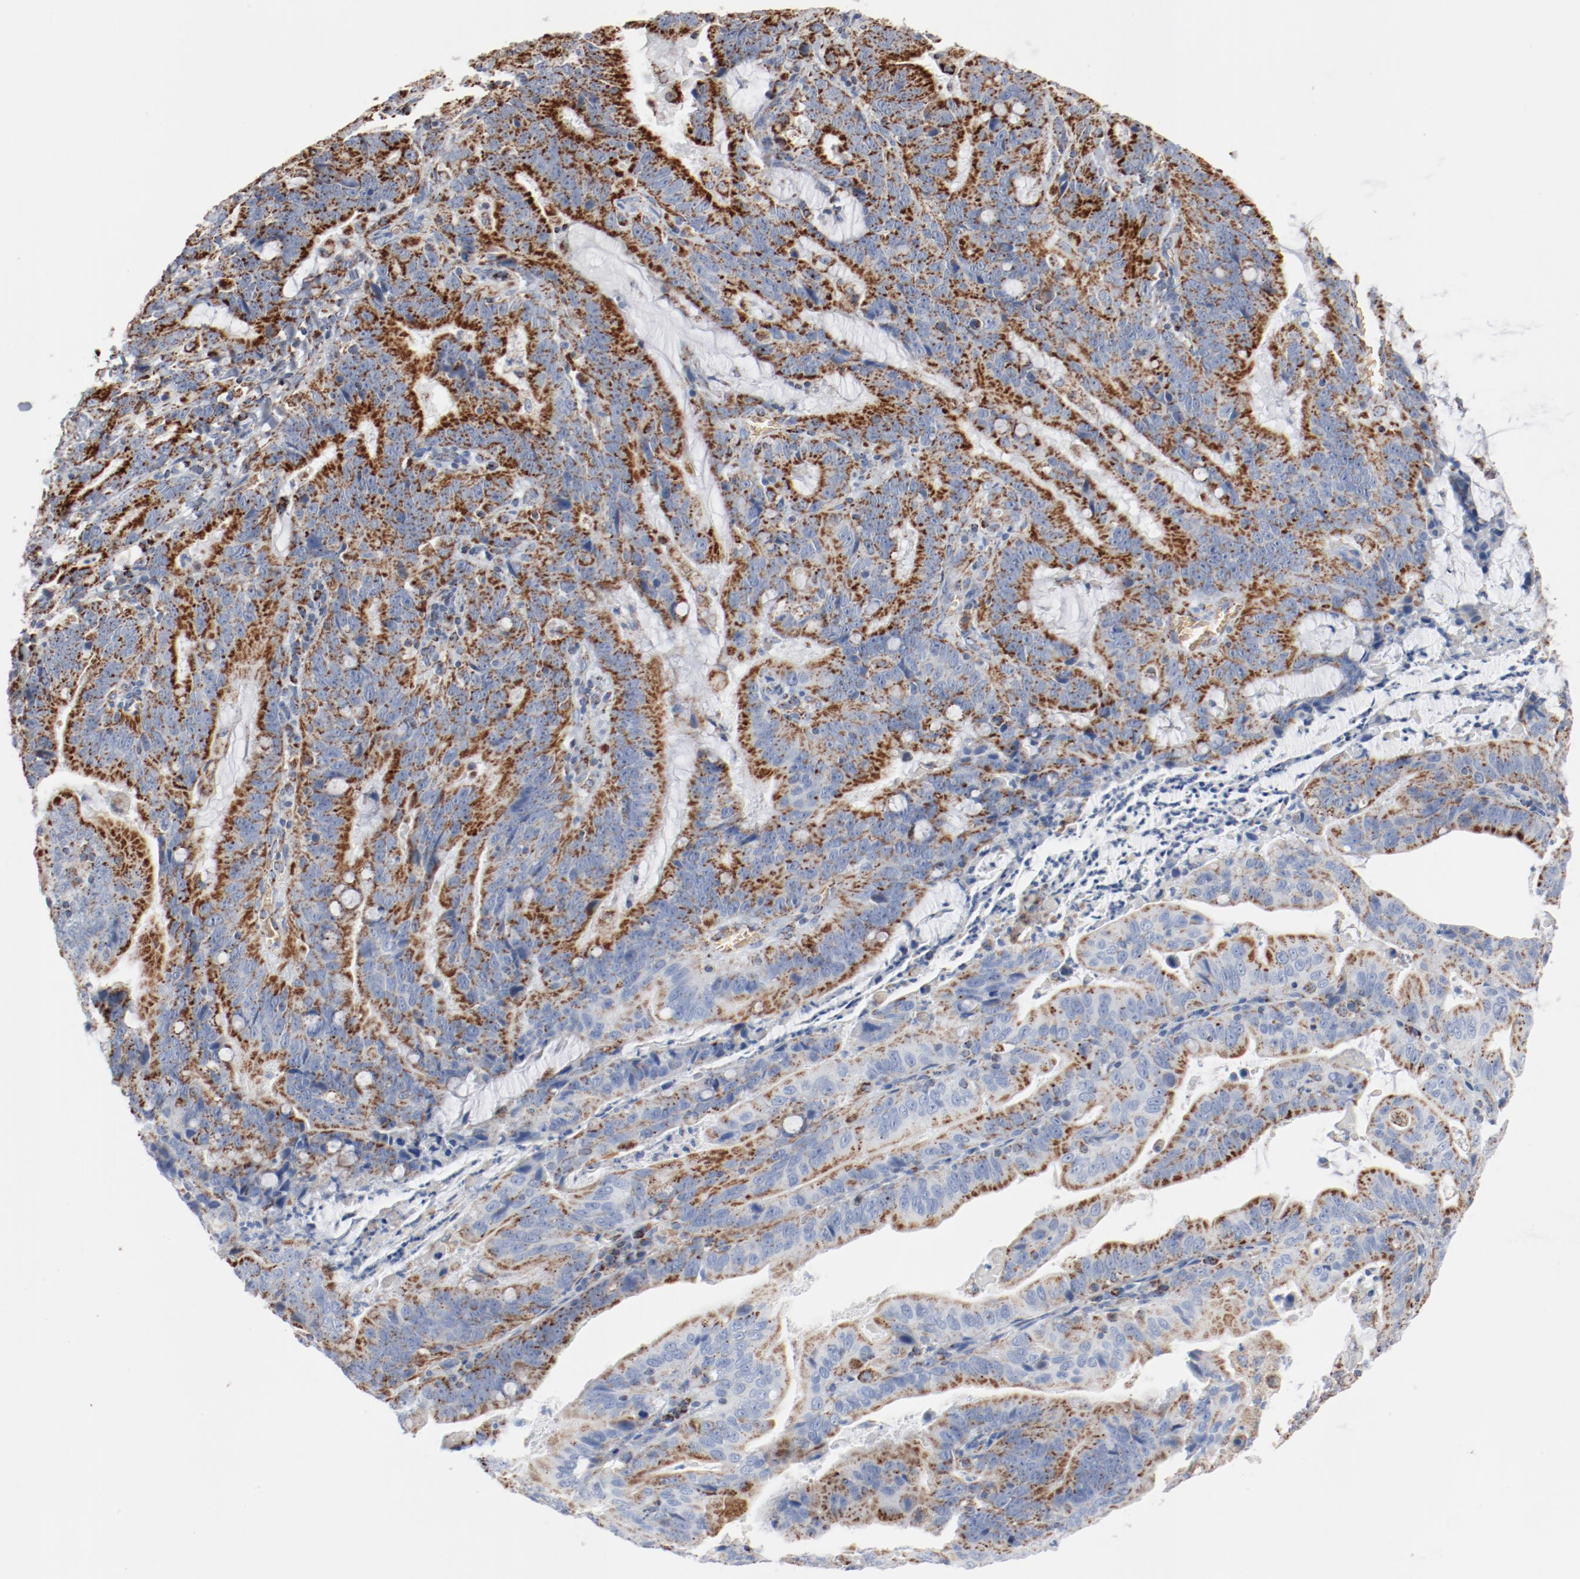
{"staining": {"intensity": "strong", "quantity": ">75%", "location": "cytoplasmic/membranous"}, "tissue": "stomach cancer", "cell_type": "Tumor cells", "image_type": "cancer", "snomed": [{"axis": "morphology", "description": "Adenocarcinoma, NOS"}, {"axis": "topography", "description": "Stomach, upper"}], "caption": "The image shows a brown stain indicating the presence of a protein in the cytoplasmic/membranous of tumor cells in adenocarcinoma (stomach).", "gene": "NDUFB8", "patient": {"sex": "male", "age": 63}}